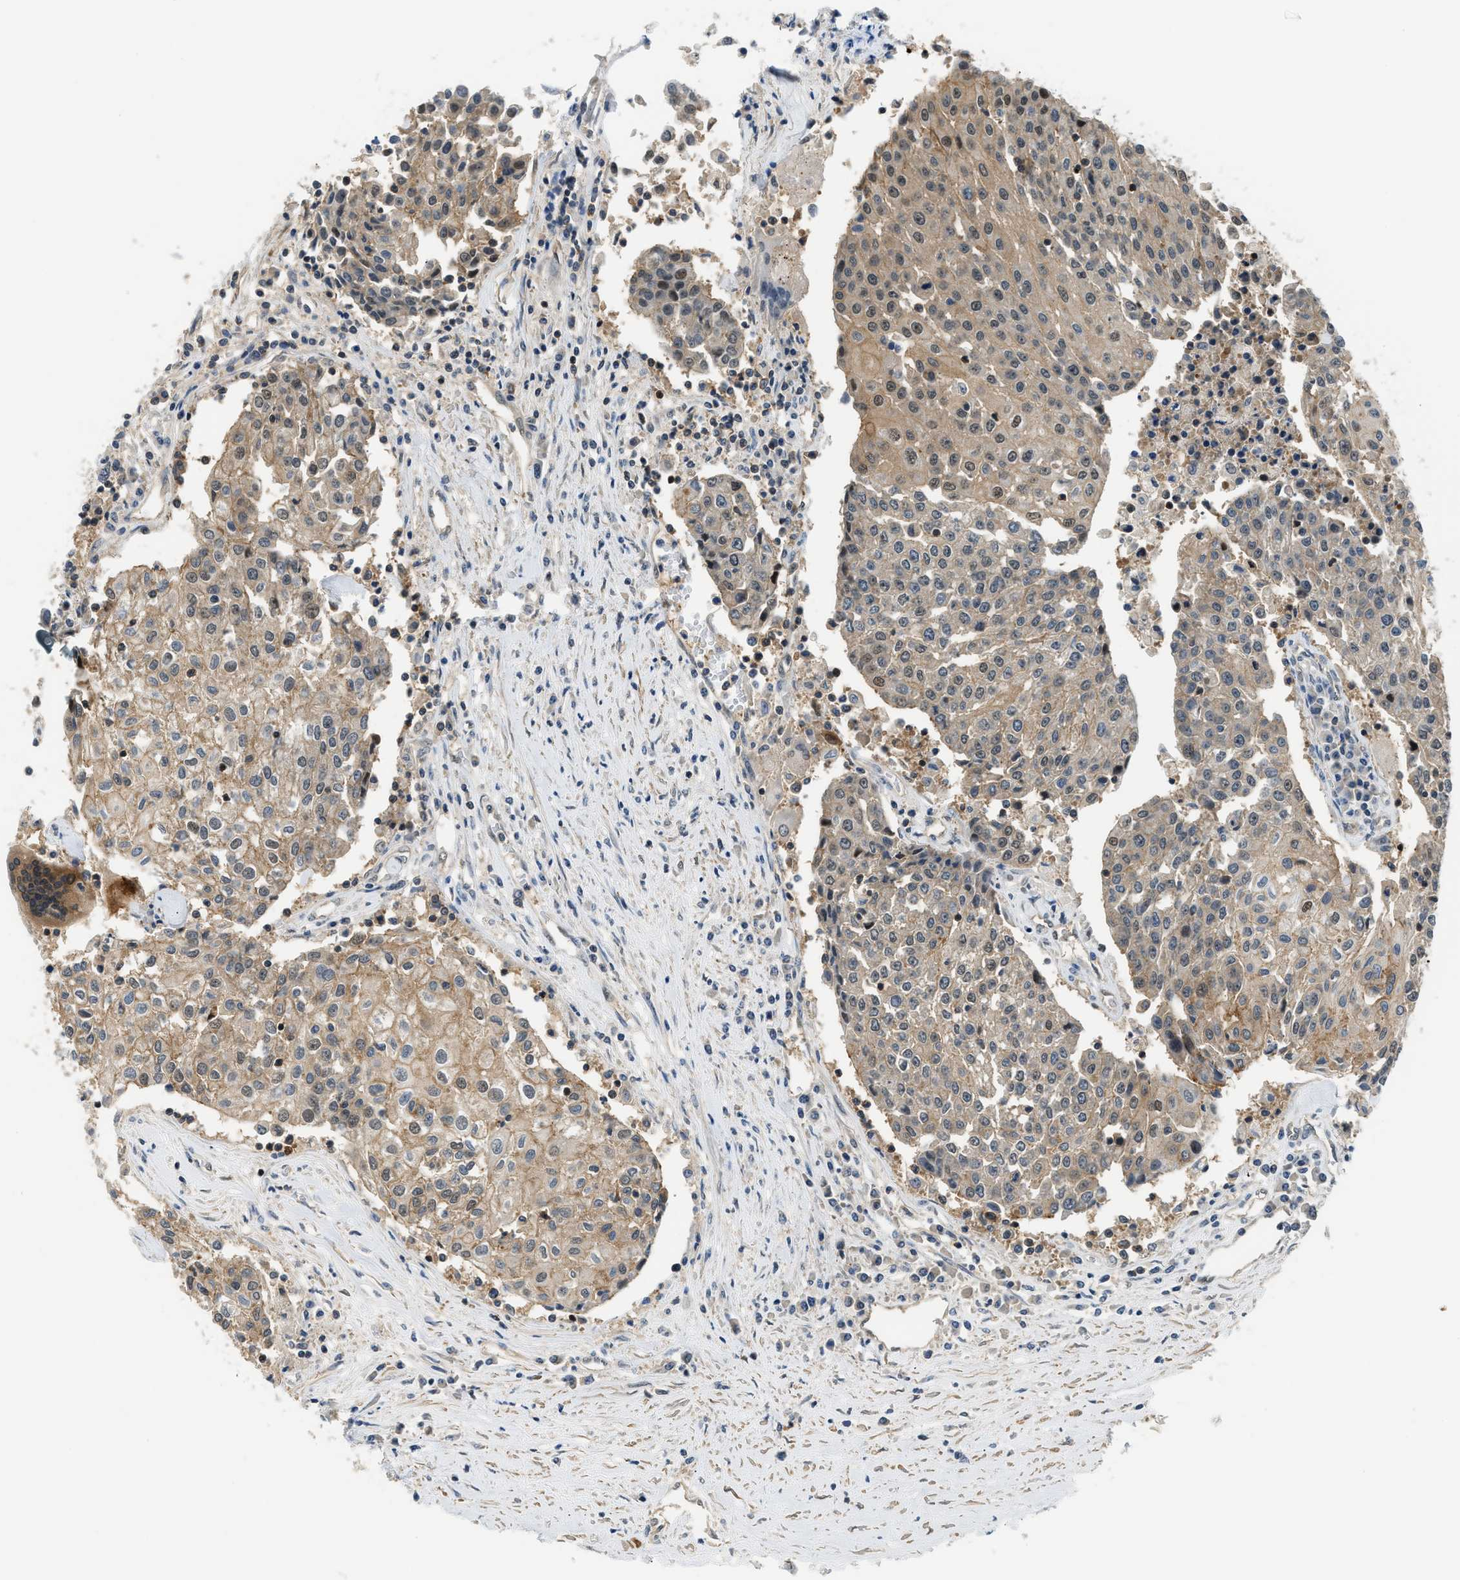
{"staining": {"intensity": "weak", "quantity": ">75%", "location": "cytoplasmic/membranous,nuclear"}, "tissue": "urothelial cancer", "cell_type": "Tumor cells", "image_type": "cancer", "snomed": [{"axis": "morphology", "description": "Urothelial carcinoma, High grade"}, {"axis": "topography", "description": "Urinary bladder"}], "caption": "The histopathology image shows immunohistochemical staining of urothelial cancer. There is weak cytoplasmic/membranous and nuclear positivity is present in approximately >75% of tumor cells.", "gene": "CBLB", "patient": {"sex": "female", "age": 85}}